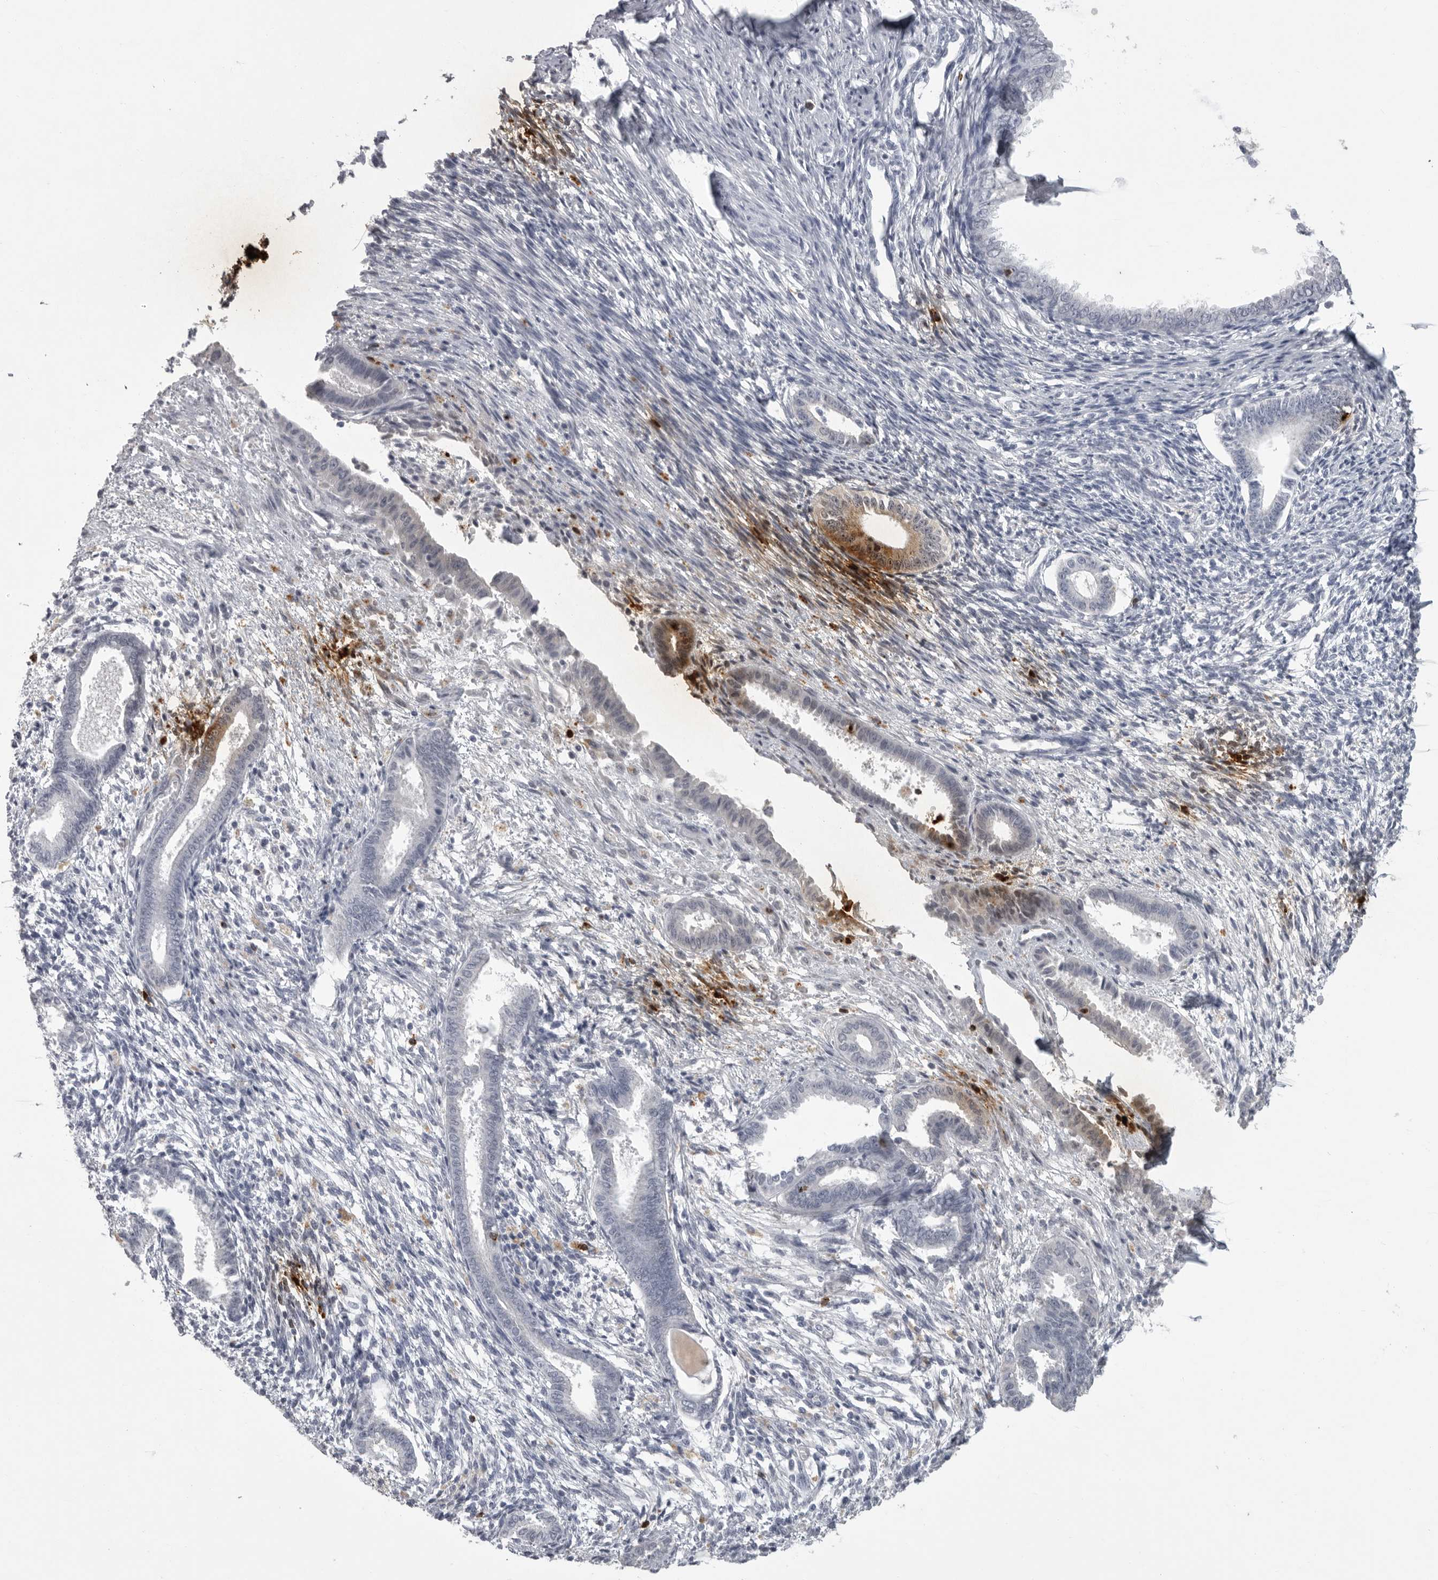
{"staining": {"intensity": "moderate", "quantity": "<25%", "location": "cytoplasmic/membranous"}, "tissue": "endometrium", "cell_type": "Cells in endometrial stroma", "image_type": "normal", "snomed": [{"axis": "morphology", "description": "Normal tissue, NOS"}, {"axis": "topography", "description": "Endometrium"}], "caption": "Immunohistochemistry staining of benign endometrium, which reveals low levels of moderate cytoplasmic/membranous staining in approximately <25% of cells in endometrial stroma indicating moderate cytoplasmic/membranous protein expression. The staining was performed using DAB (3,3'-diaminobenzidine) (brown) for protein detection and nuclei were counterstained in hematoxylin (blue).", "gene": "GNLY", "patient": {"sex": "female", "age": 56}}